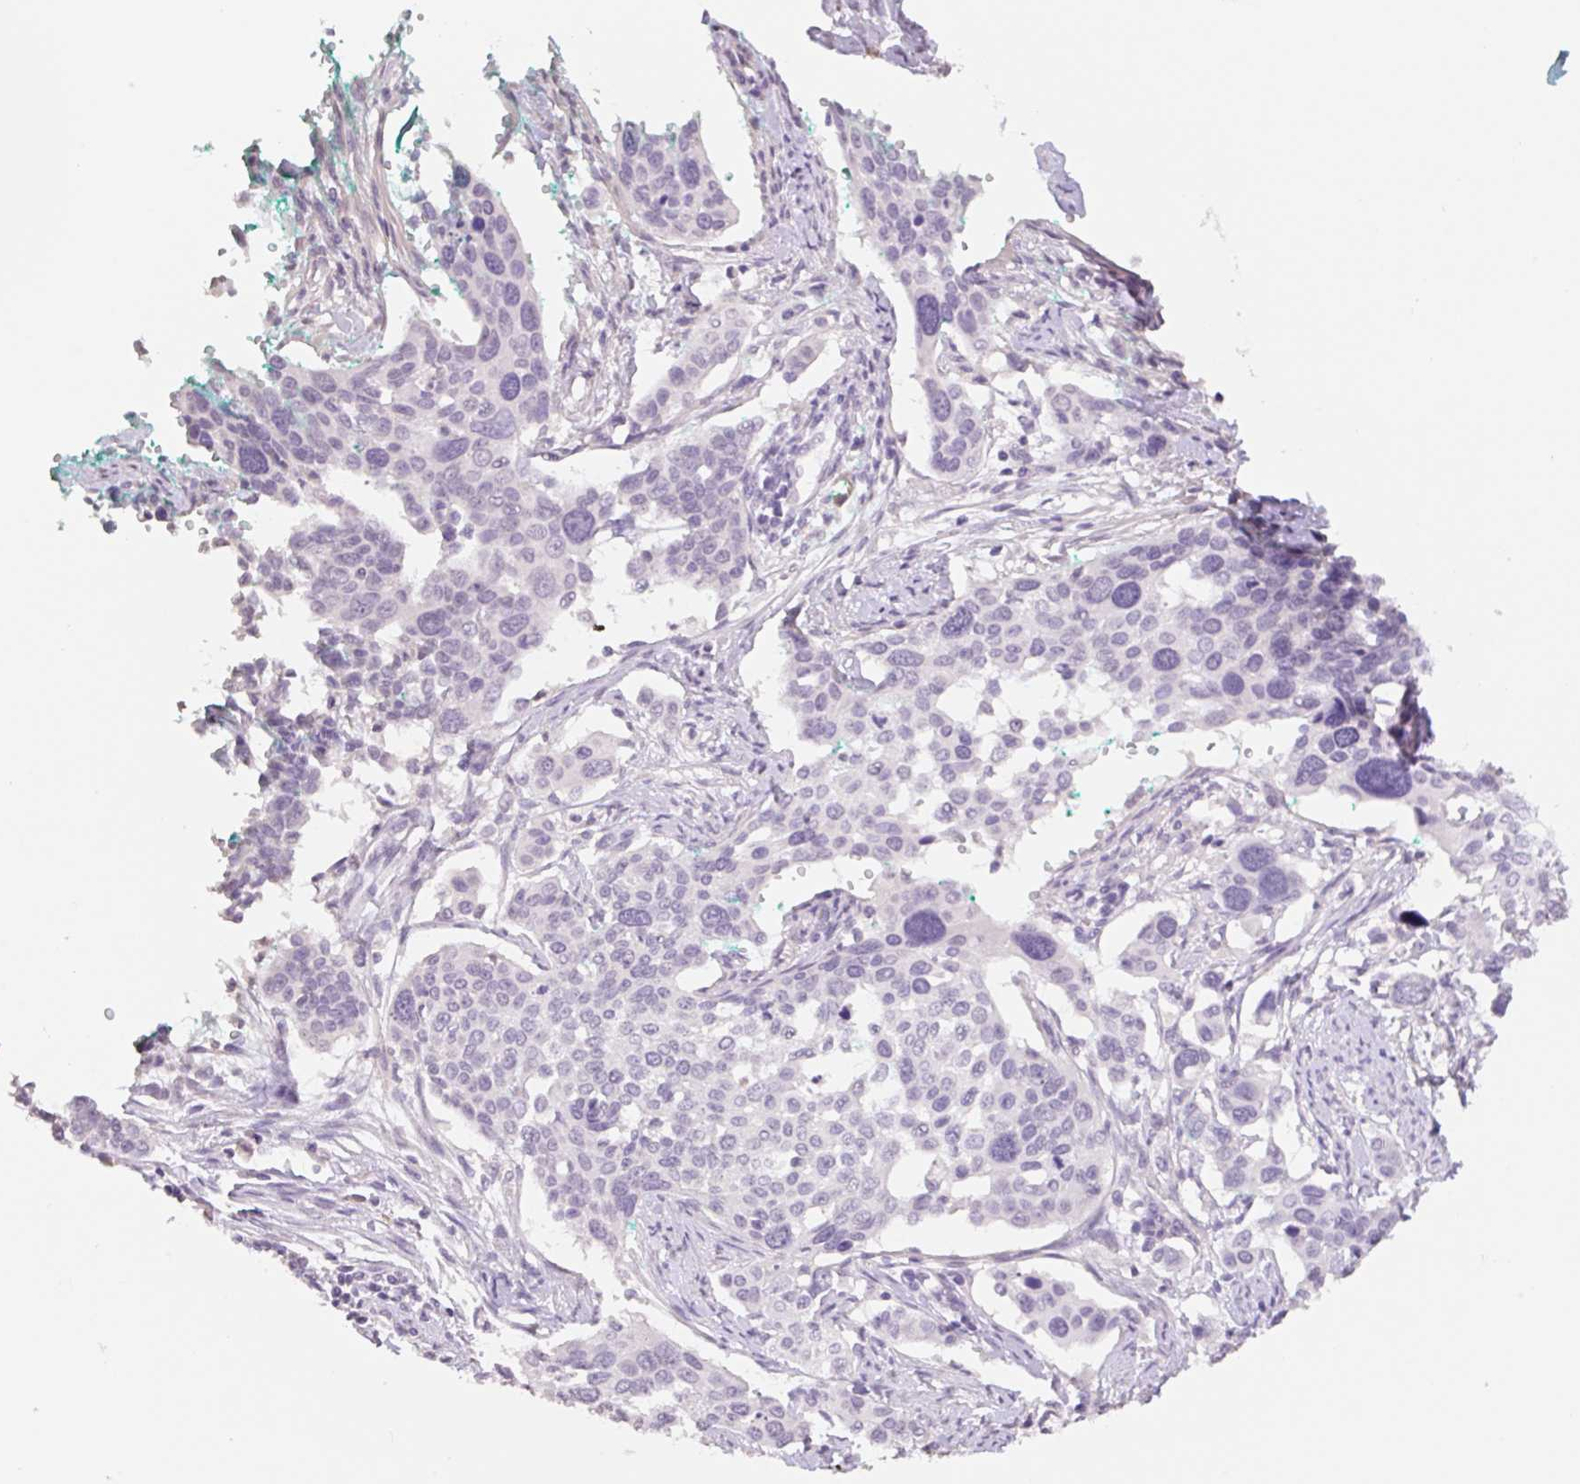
{"staining": {"intensity": "negative", "quantity": "none", "location": "none"}, "tissue": "cervical cancer", "cell_type": "Tumor cells", "image_type": "cancer", "snomed": [{"axis": "morphology", "description": "Squamous cell carcinoma, NOS"}, {"axis": "topography", "description": "Cervix"}], "caption": "Protein analysis of cervical squamous cell carcinoma exhibits no significant staining in tumor cells.", "gene": "HCRTR2", "patient": {"sex": "female", "age": 44}}